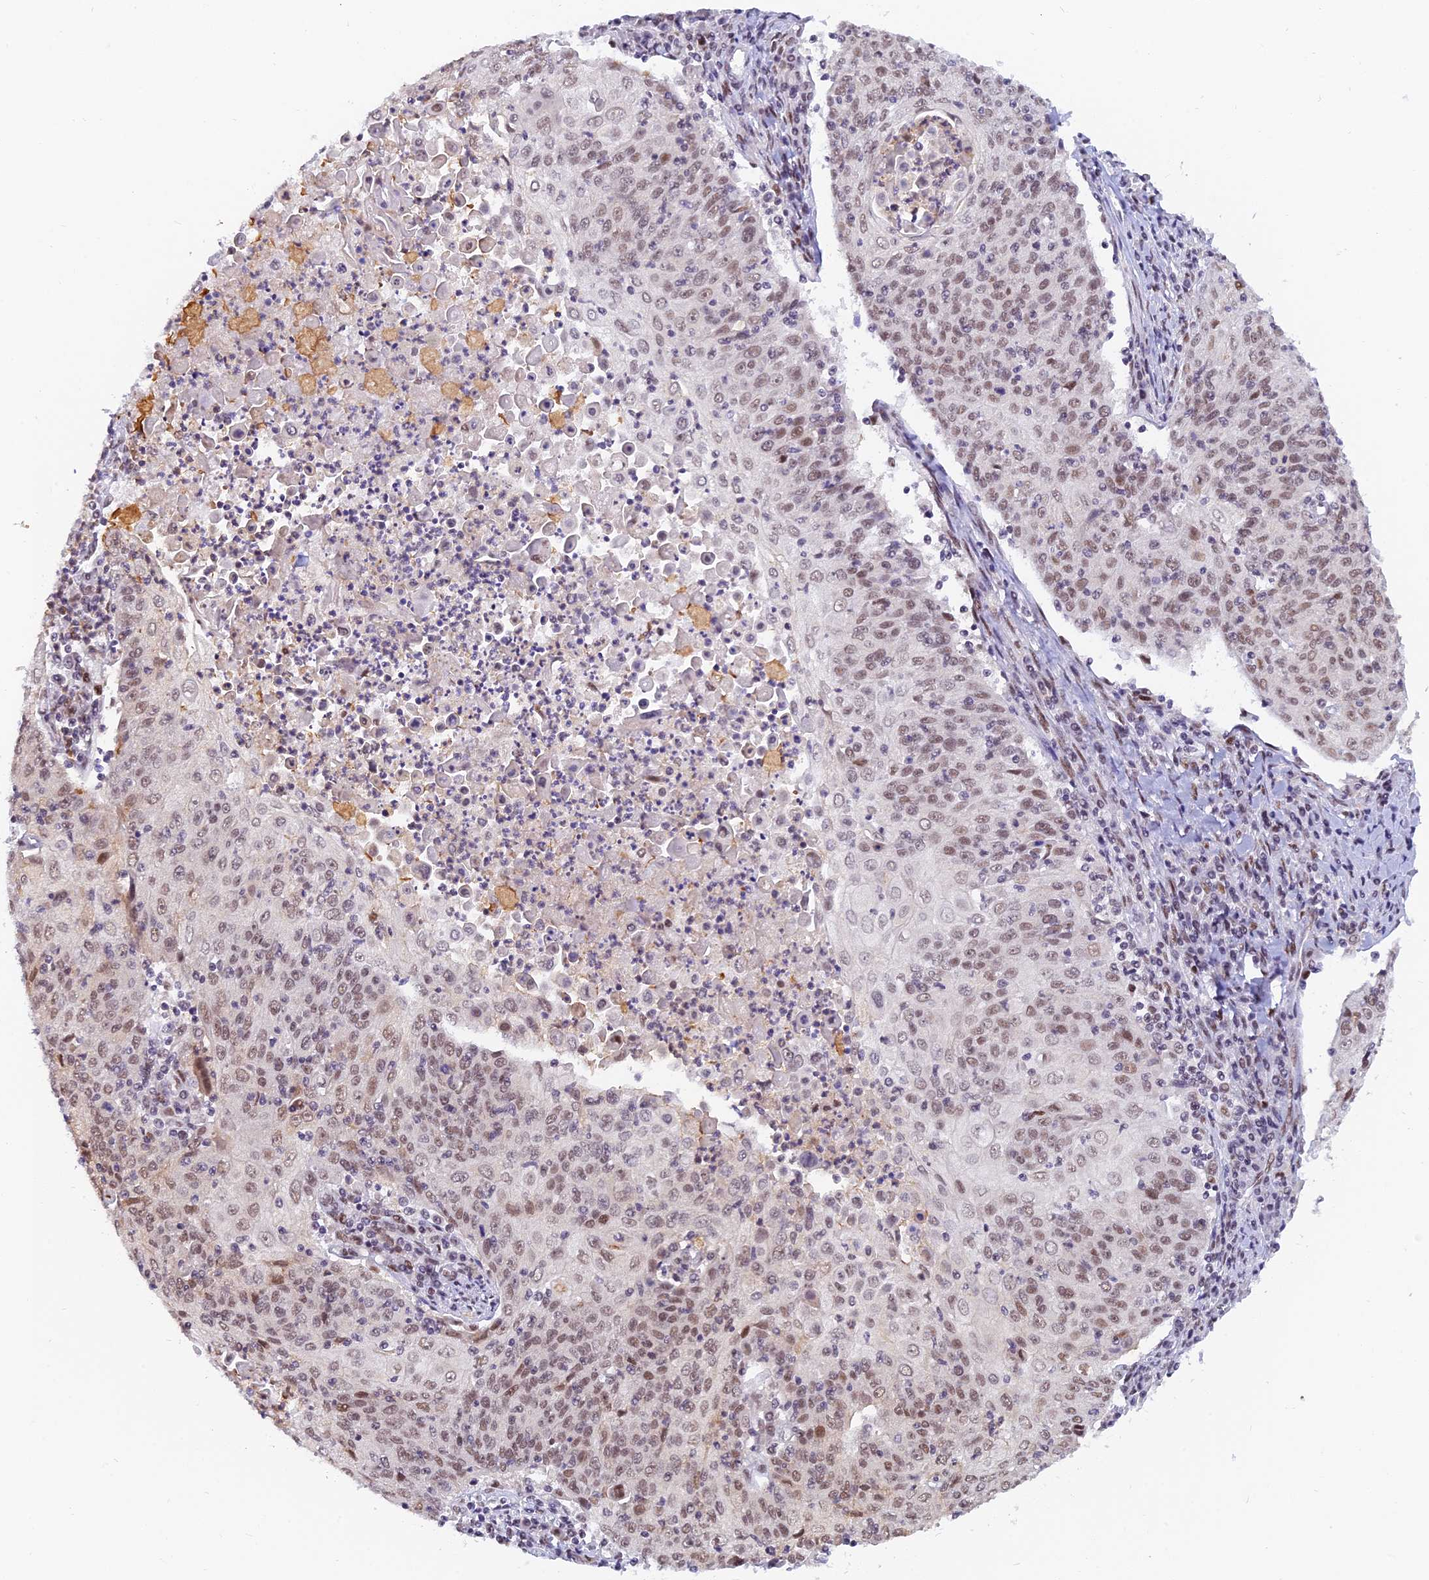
{"staining": {"intensity": "moderate", "quantity": ">75%", "location": "nuclear"}, "tissue": "cervical cancer", "cell_type": "Tumor cells", "image_type": "cancer", "snomed": [{"axis": "morphology", "description": "Squamous cell carcinoma, NOS"}, {"axis": "topography", "description": "Cervix"}], "caption": "Moderate nuclear expression for a protein is identified in about >75% of tumor cells of cervical squamous cell carcinoma using IHC.", "gene": "DPY30", "patient": {"sex": "female", "age": 48}}